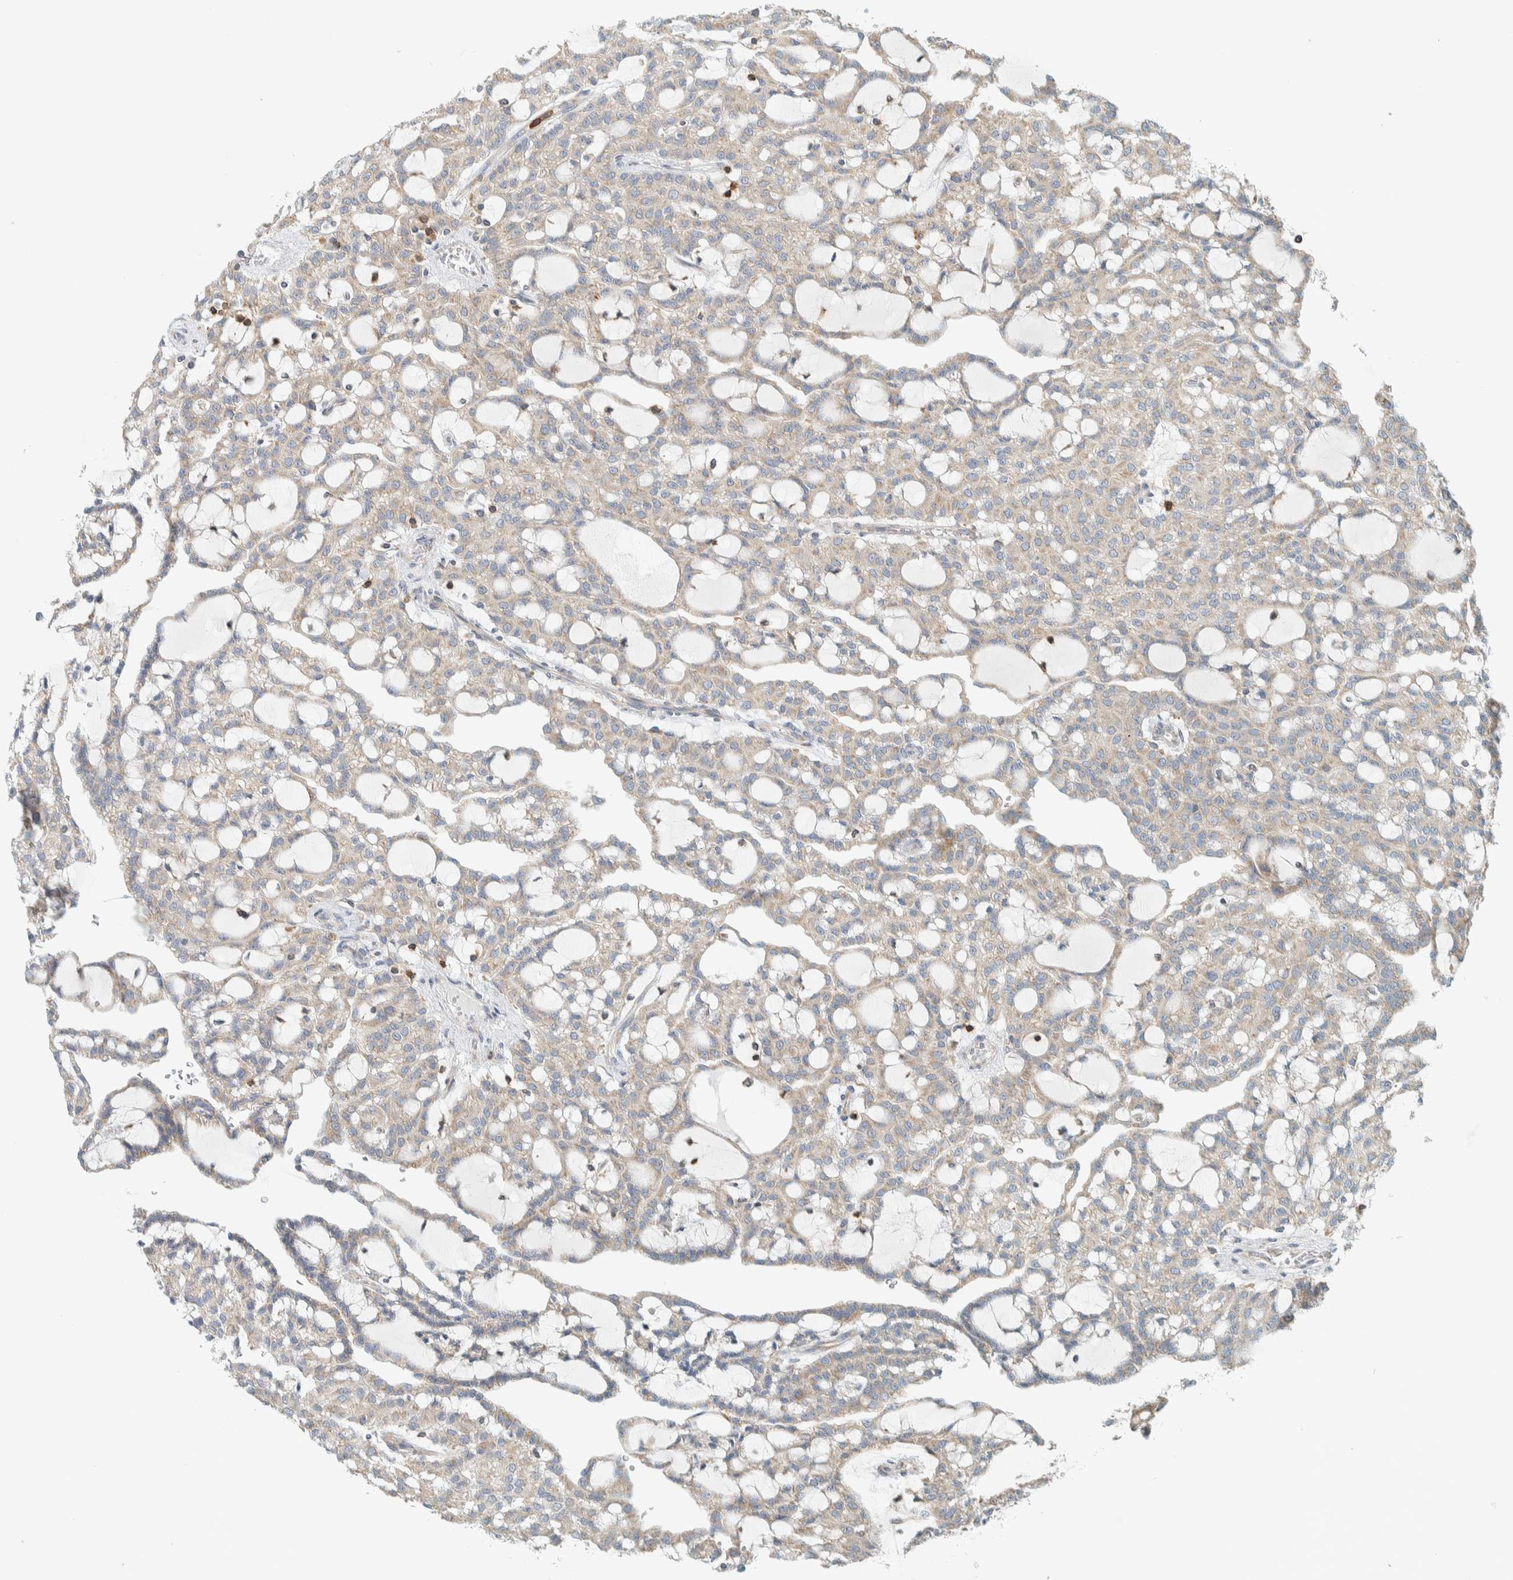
{"staining": {"intensity": "weak", "quantity": "<25%", "location": "cytoplasmic/membranous"}, "tissue": "renal cancer", "cell_type": "Tumor cells", "image_type": "cancer", "snomed": [{"axis": "morphology", "description": "Adenocarcinoma, NOS"}, {"axis": "topography", "description": "Kidney"}], "caption": "High power microscopy photomicrograph of an IHC micrograph of renal cancer (adenocarcinoma), revealing no significant staining in tumor cells.", "gene": "CCDC57", "patient": {"sex": "male", "age": 63}}